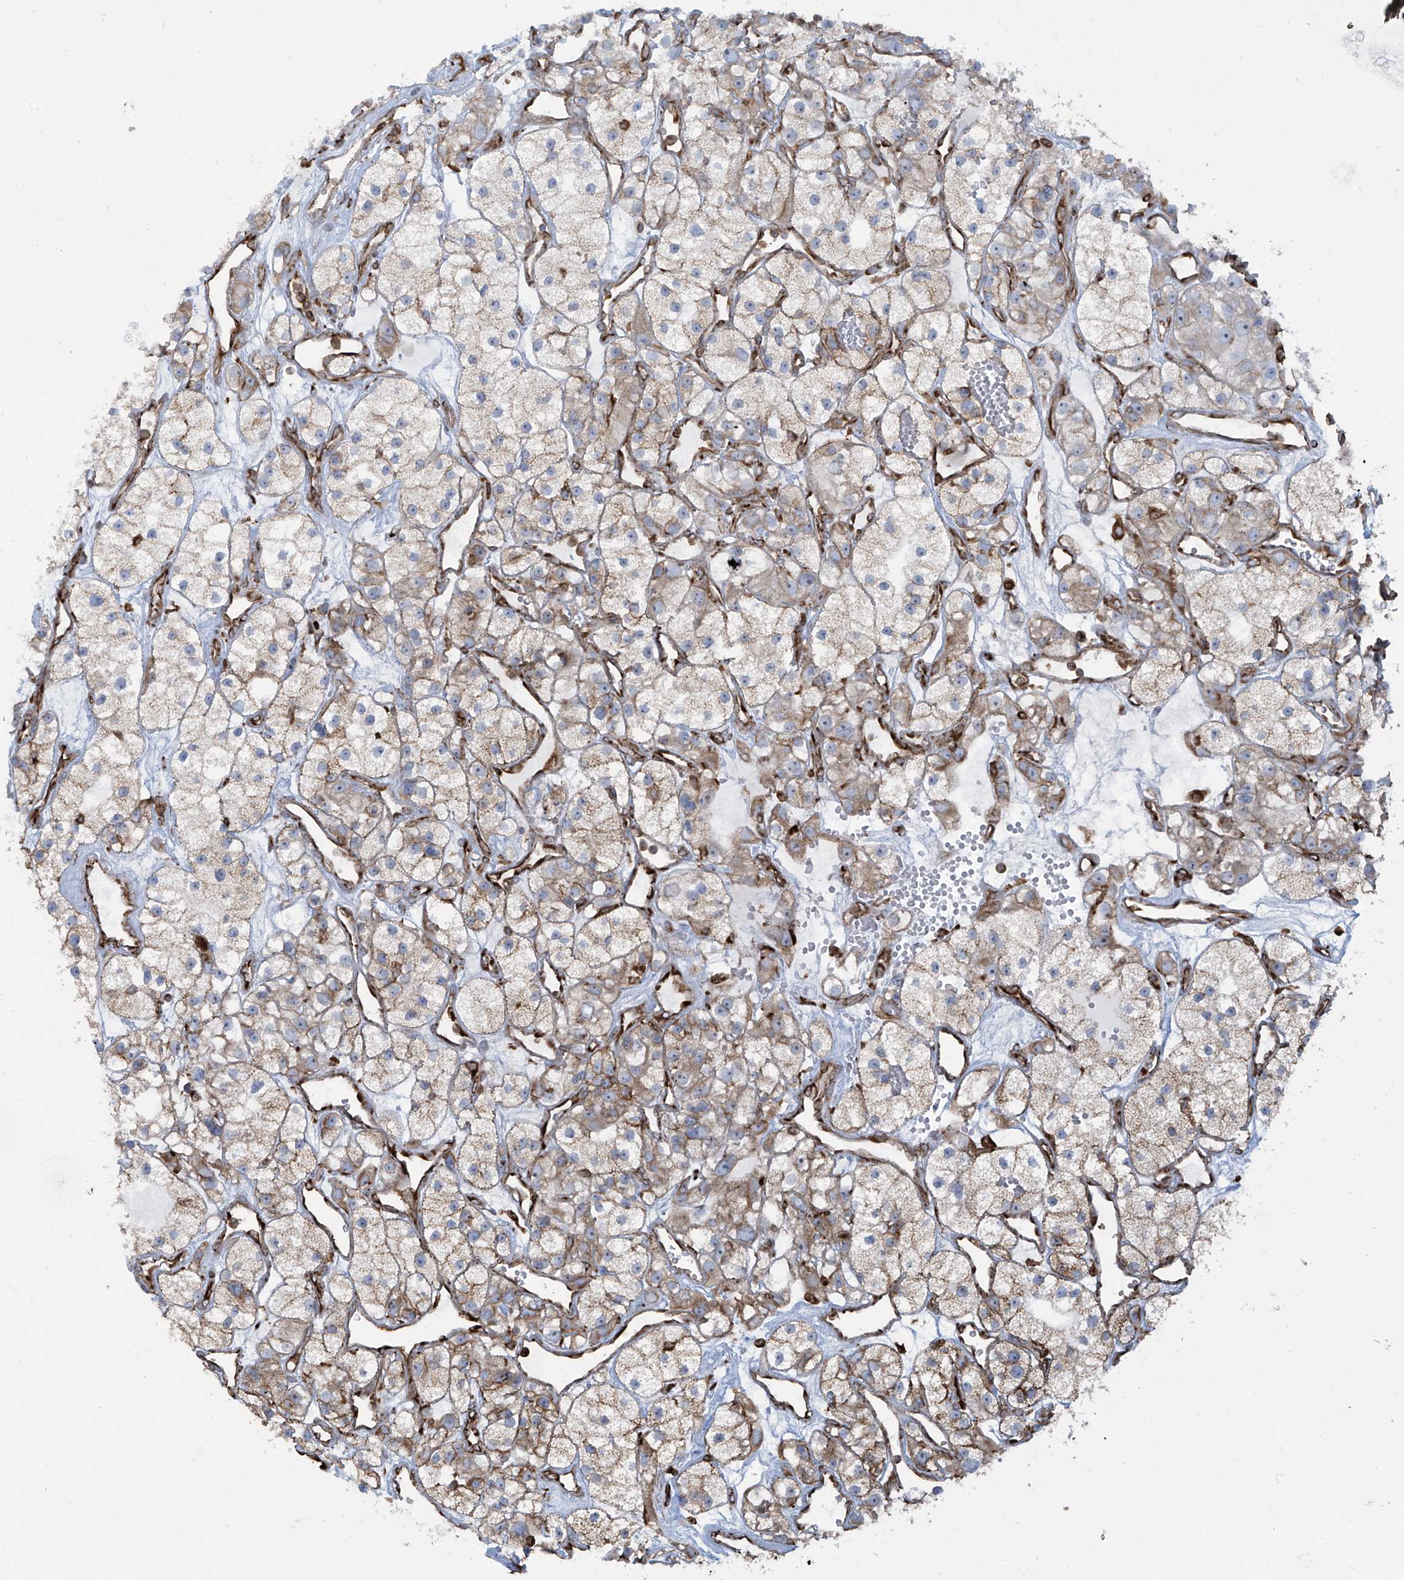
{"staining": {"intensity": "weak", "quantity": "<25%", "location": "cytoplasmic/membranous"}, "tissue": "renal cancer", "cell_type": "Tumor cells", "image_type": "cancer", "snomed": [{"axis": "morphology", "description": "Adenocarcinoma, NOS"}, {"axis": "topography", "description": "Kidney"}], "caption": "Immunohistochemistry (IHC) of human renal cancer (adenocarcinoma) exhibits no positivity in tumor cells.", "gene": "MX1", "patient": {"sex": "female", "age": 57}}